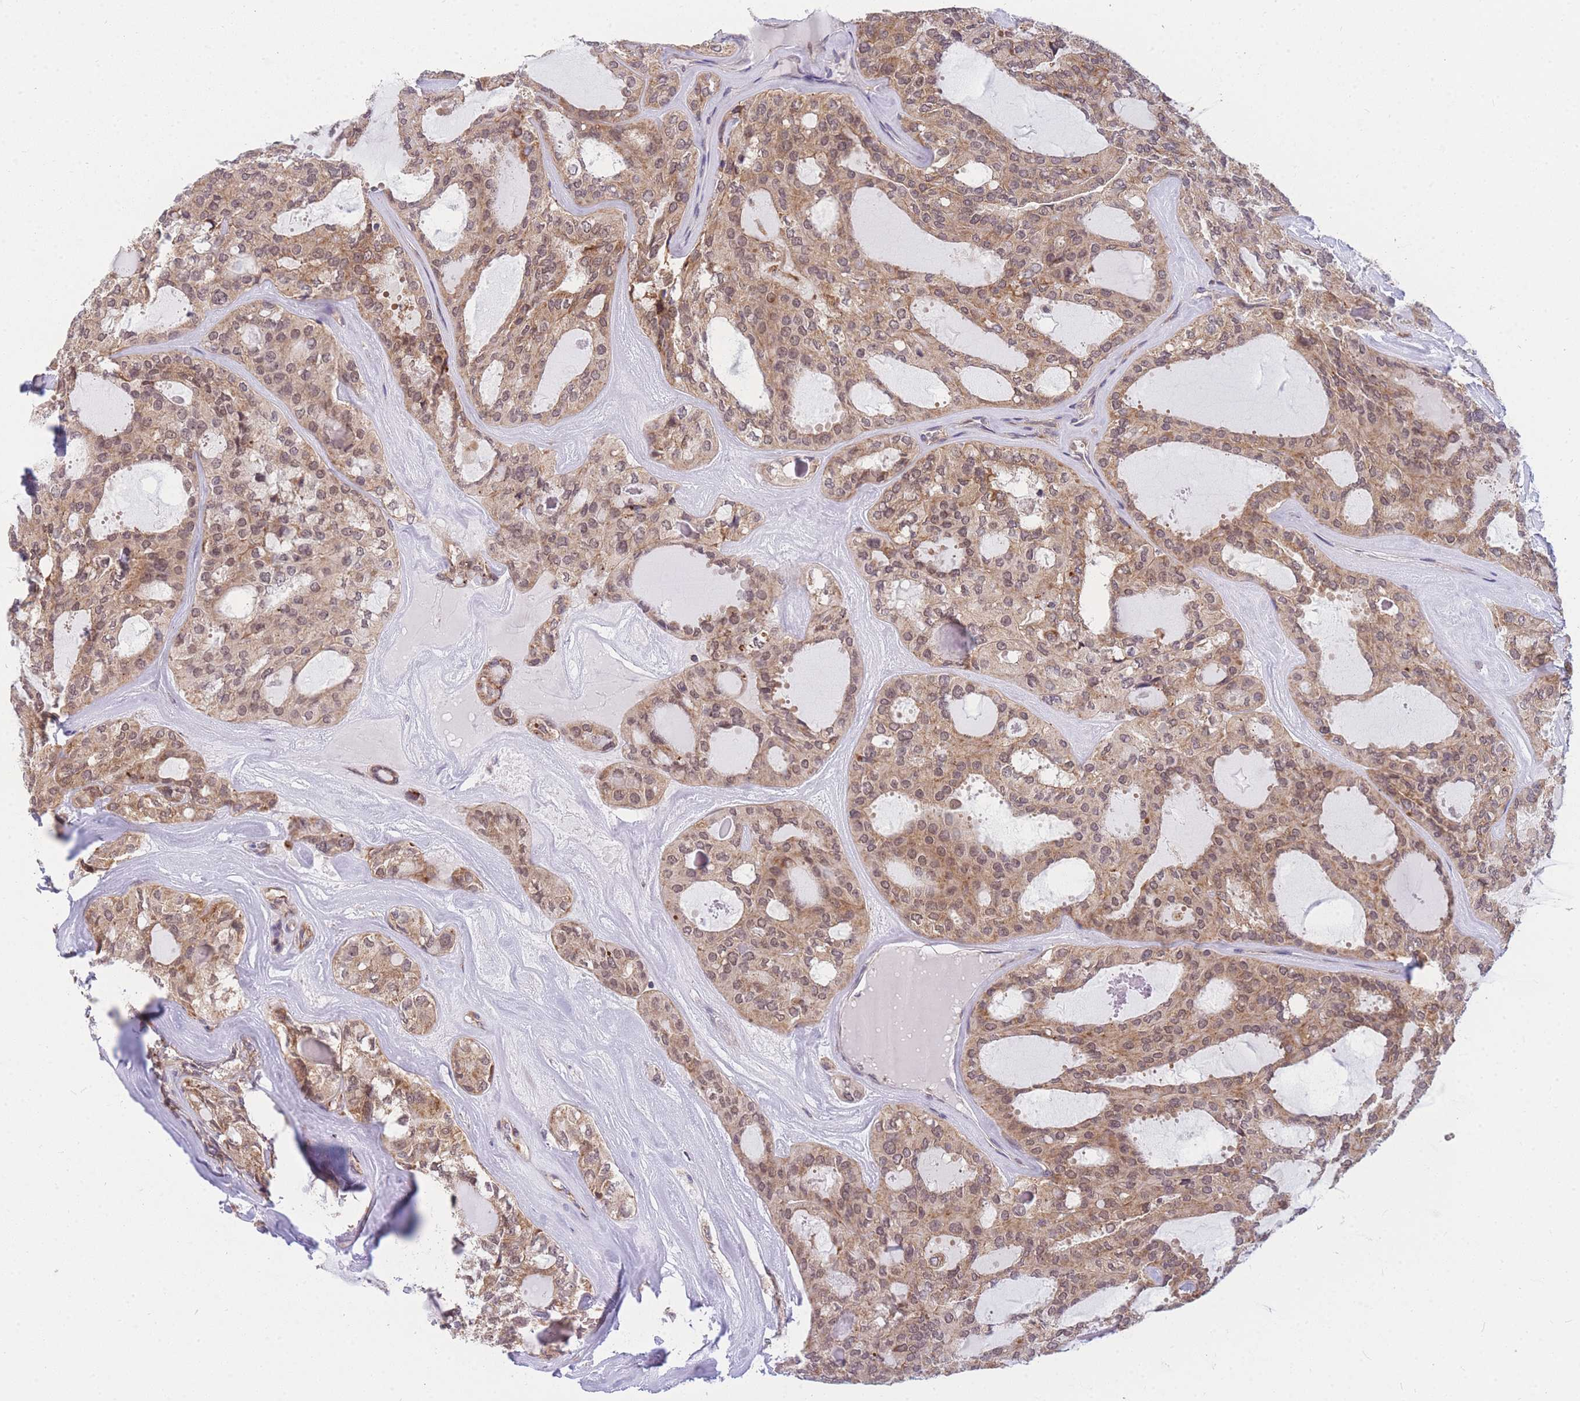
{"staining": {"intensity": "moderate", "quantity": ">75%", "location": "cytoplasmic/membranous"}, "tissue": "thyroid cancer", "cell_type": "Tumor cells", "image_type": "cancer", "snomed": [{"axis": "morphology", "description": "Follicular adenoma carcinoma, NOS"}, {"axis": "topography", "description": "Thyroid gland"}], "caption": "Thyroid follicular adenoma carcinoma was stained to show a protein in brown. There is medium levels of moderate cytoplasmic/membranous positivity in approximately >75% of tumor cells.", "gene": "MRPL23", "patient": {"sex": "male", "age": 75}}